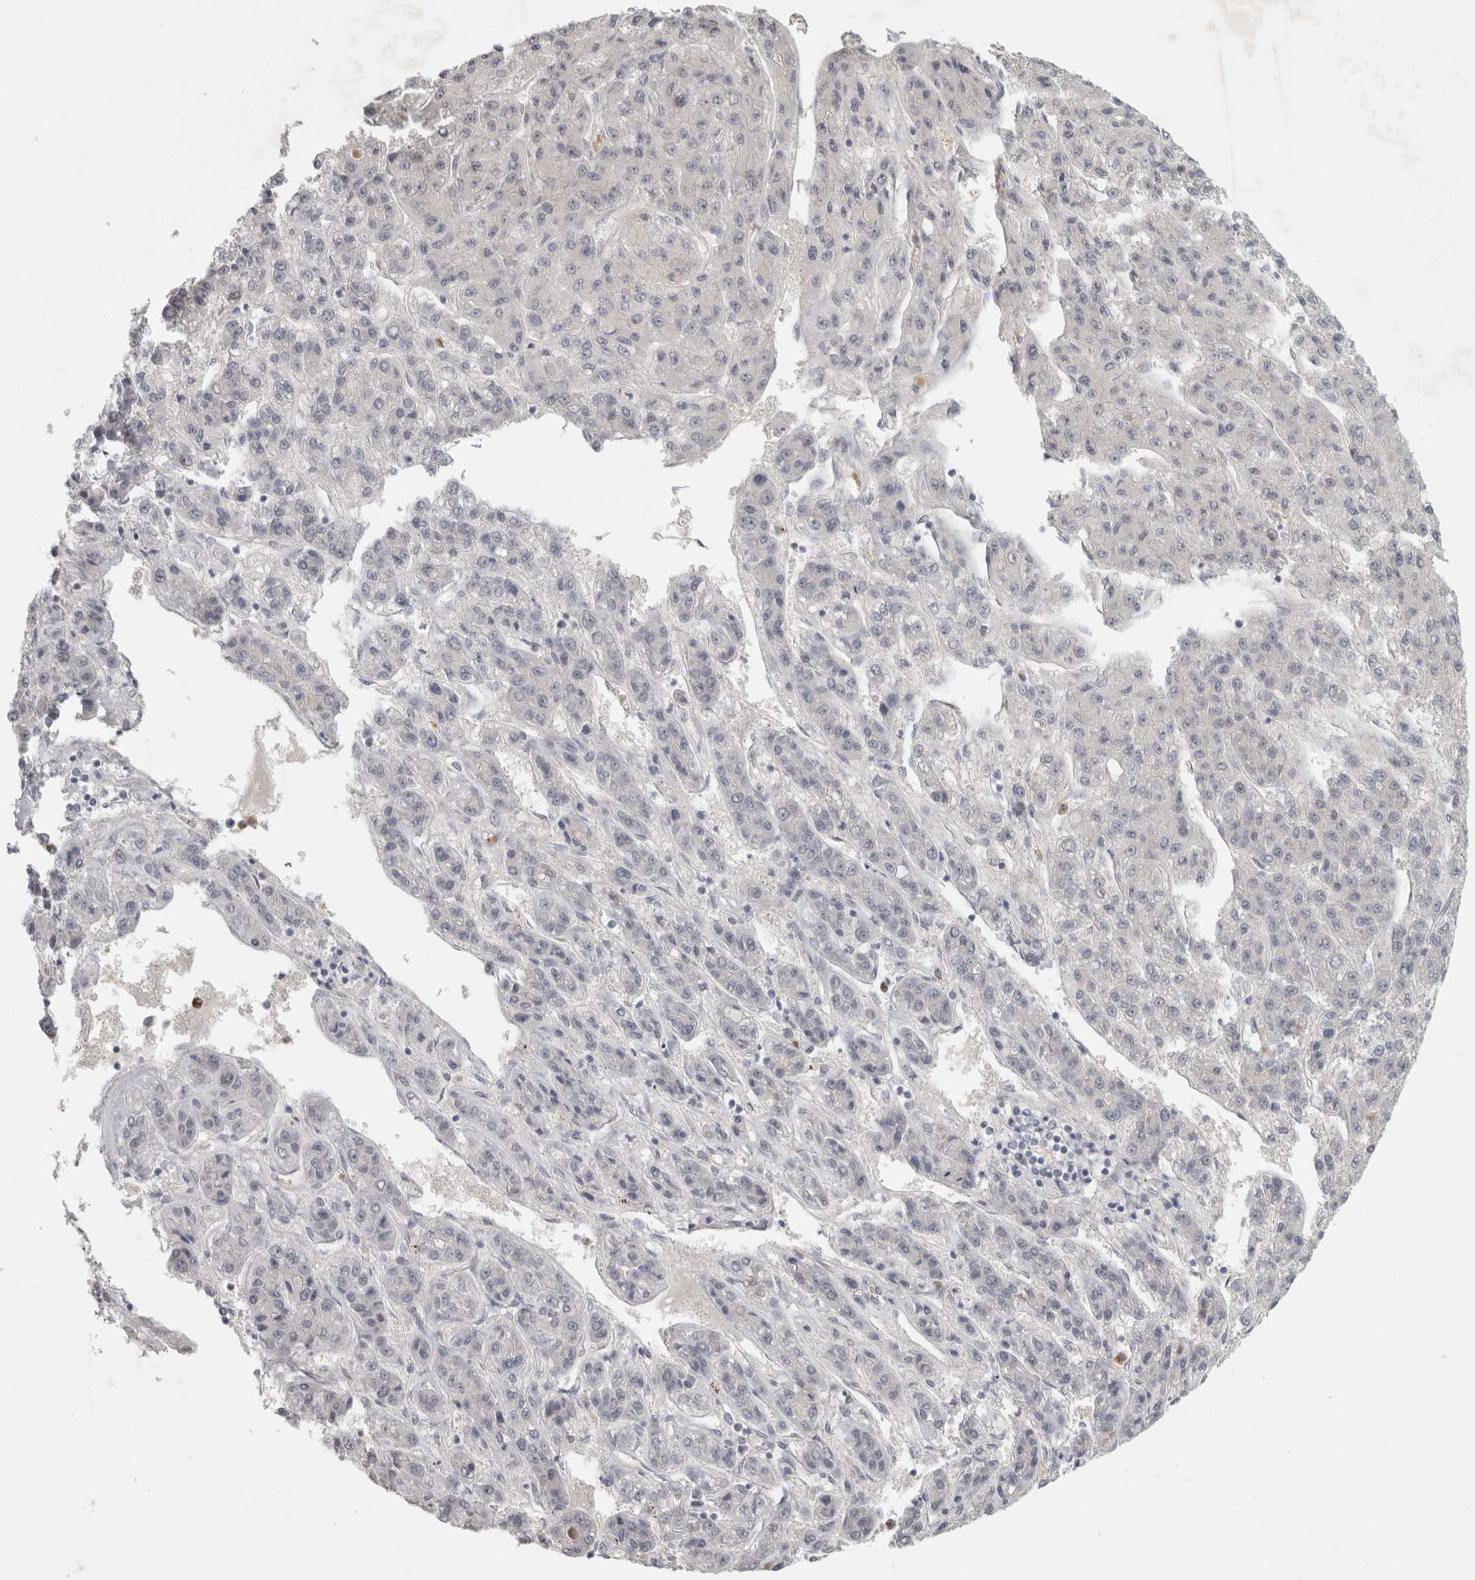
{"staining": {"intensity": "negative", "quantity": "none", "location": "none"}, "tissue": "liver cancer", "cell_type": "Tumor cells", "image_type": "cancer", "snomed": [{"axis": "morphology", "description": "Carcinoma, Hepatocellular, NOS"}, {"axis": "topography", "description": "Liver"}], "caption": "Histopathology image shows no significant protein positivity in tumor cells of liver cancer (hepatocellular carcinoma).", "gene": "PTPRN2", "patient": {"sex": "male", "age": 70}}